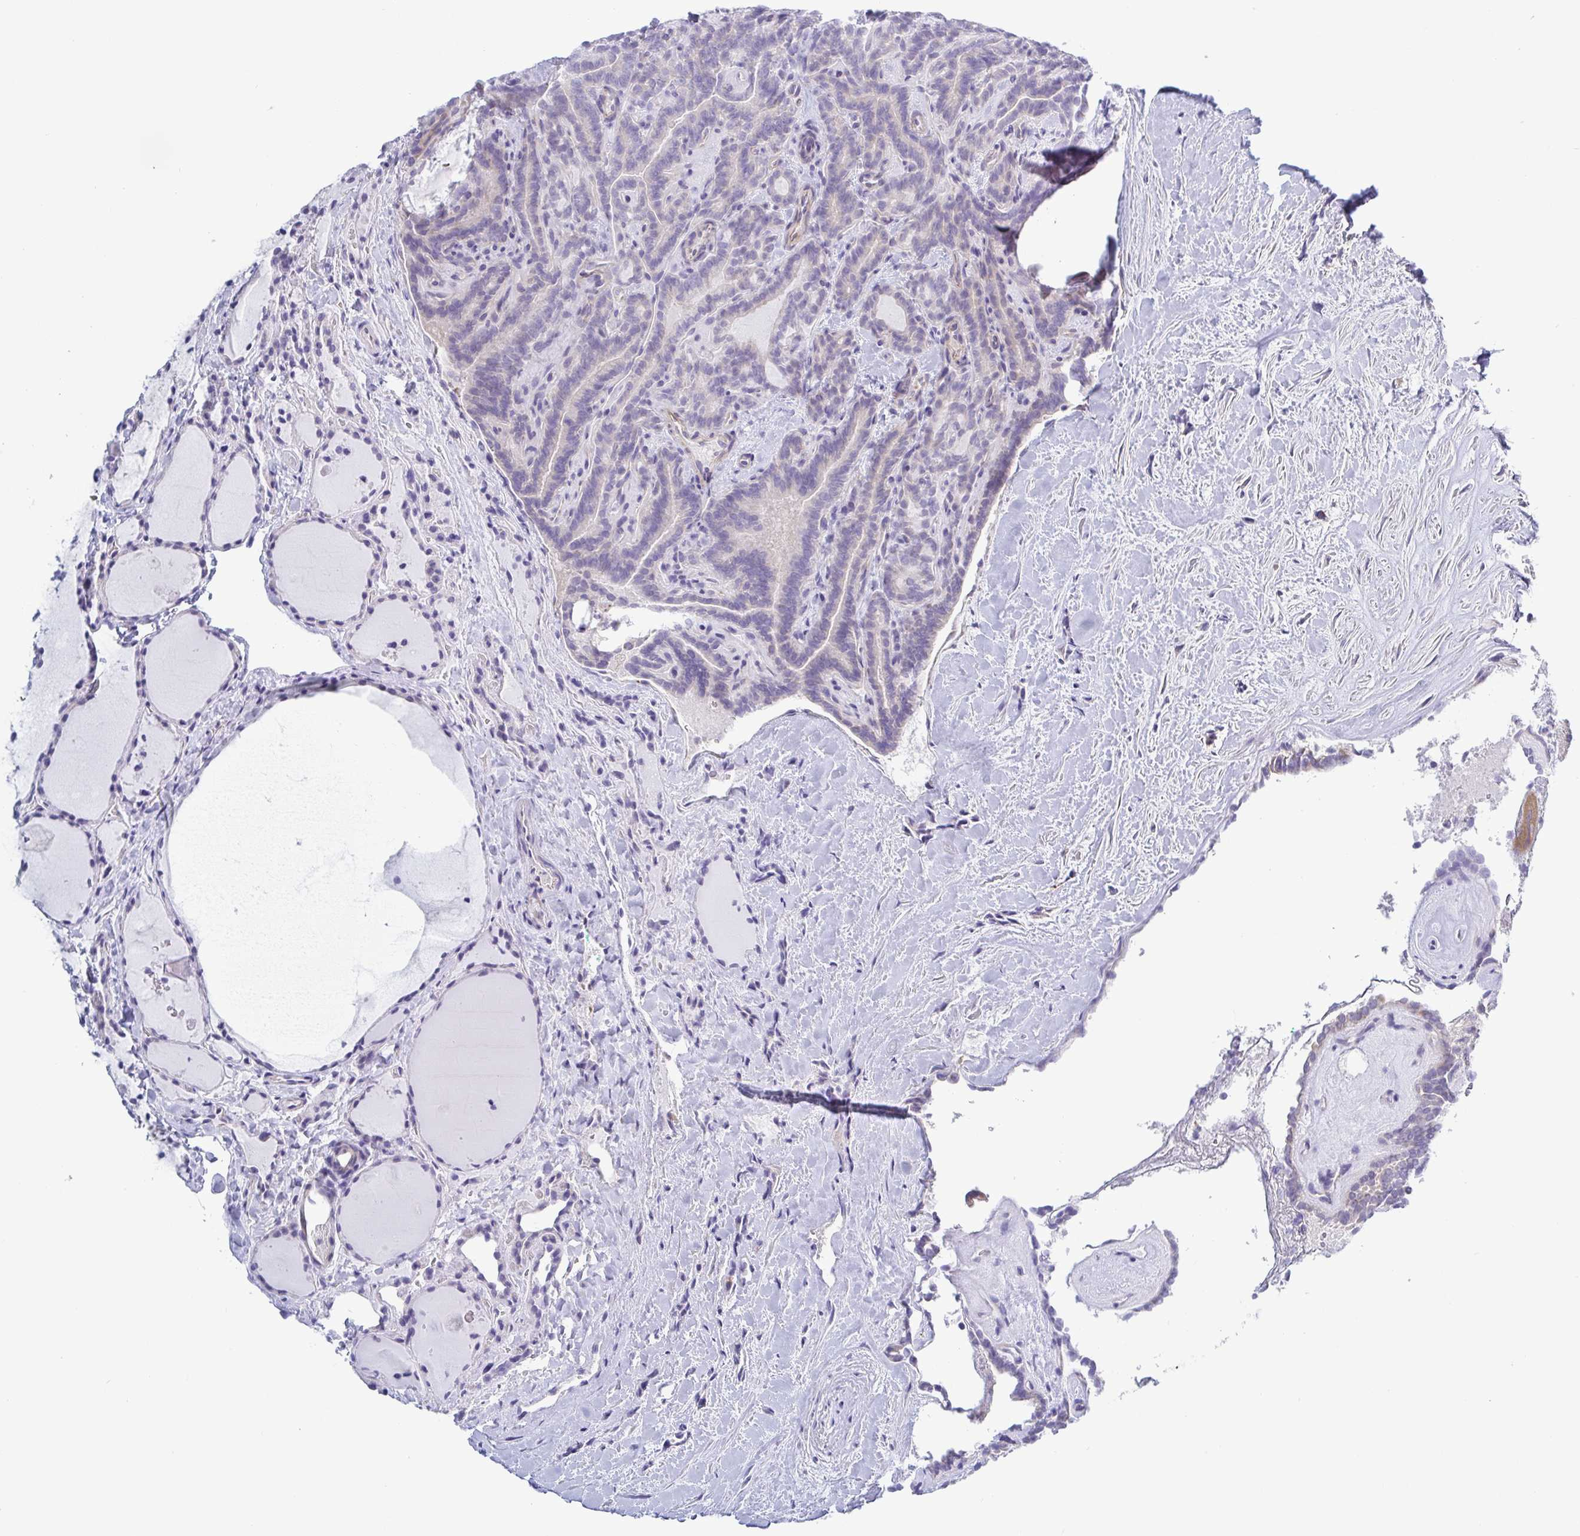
{"staining": {"intensity": "negative", "quantity": "none", "location": "none"}, "tissue": "thyroid cancer", "cell_type": "Tumor cells", "image_type": "cancer", "snomed": [{"axis": "morphology", "description": "Papillary adenocarcinoma, NOS"}, {"axis": "topography", "description": "Thyroid gland"}], "caption": "IHC histopathology image of neoplastic tissue: human papillary adenocarcinoma (thyroid) stained with DAB (3,3'-diaminobenzidine) exhibits no significant protein staining in tumor cells.", "gene": "TNNI2", "patient": {"sex": "female", "age": 21}}